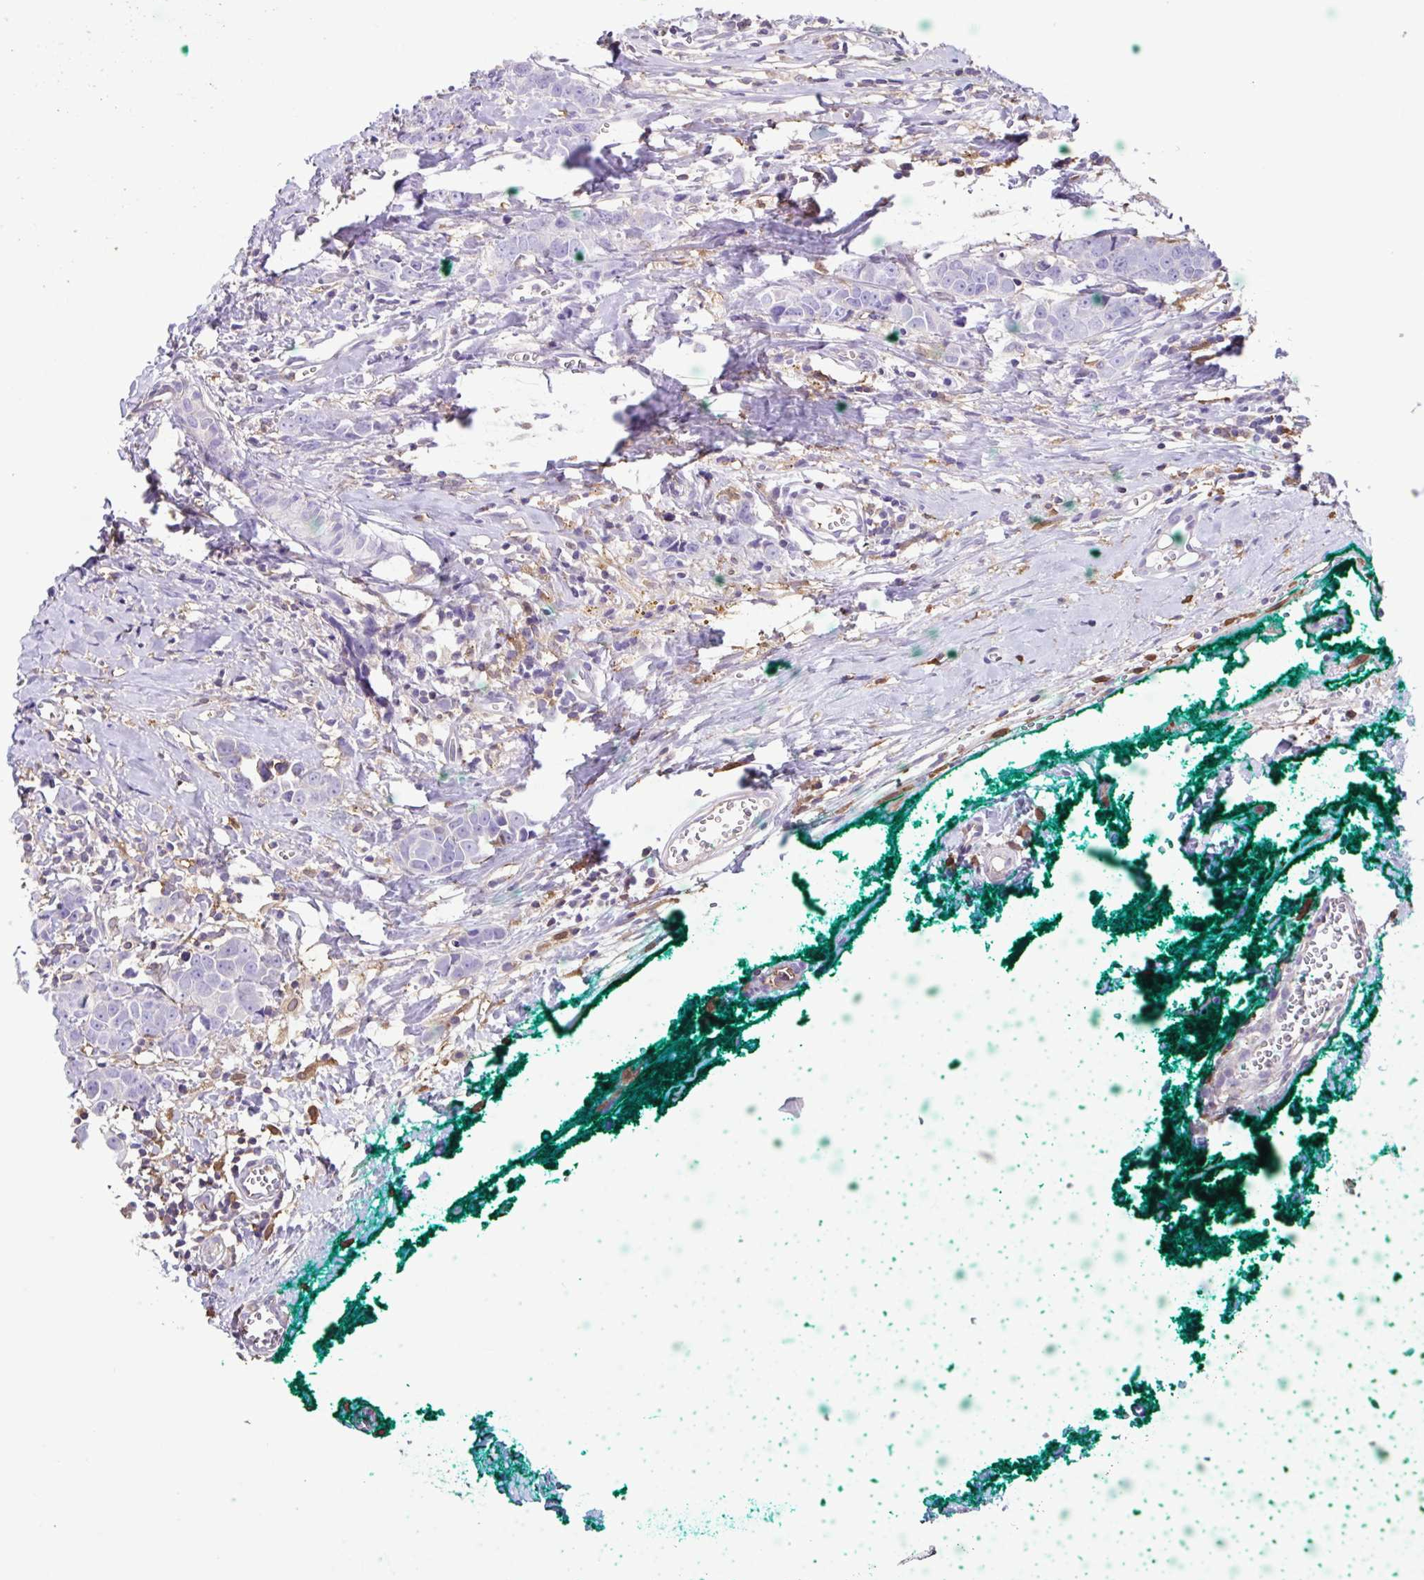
{"staining": {"intensity": "negative", "quantity": "none", "location": "none"}, "tissue": "breast cancer", "cell_type": "Tumor cells", "image_type": "cancer", "snomed": [{"axis": "morphology", "description": "Duct carcinoma"}, {"axis": "topography", "description": "Breast"}], "caption": "This histopathology image is of breast invasive ductal carcinoma stained with immunohistochemistry to label a protein in brown with the nuclei are counter-stained blue. There is no staining in tumor cells.", "gene": "ANXA10", "patient": {"sex": "female", "age": 80}}